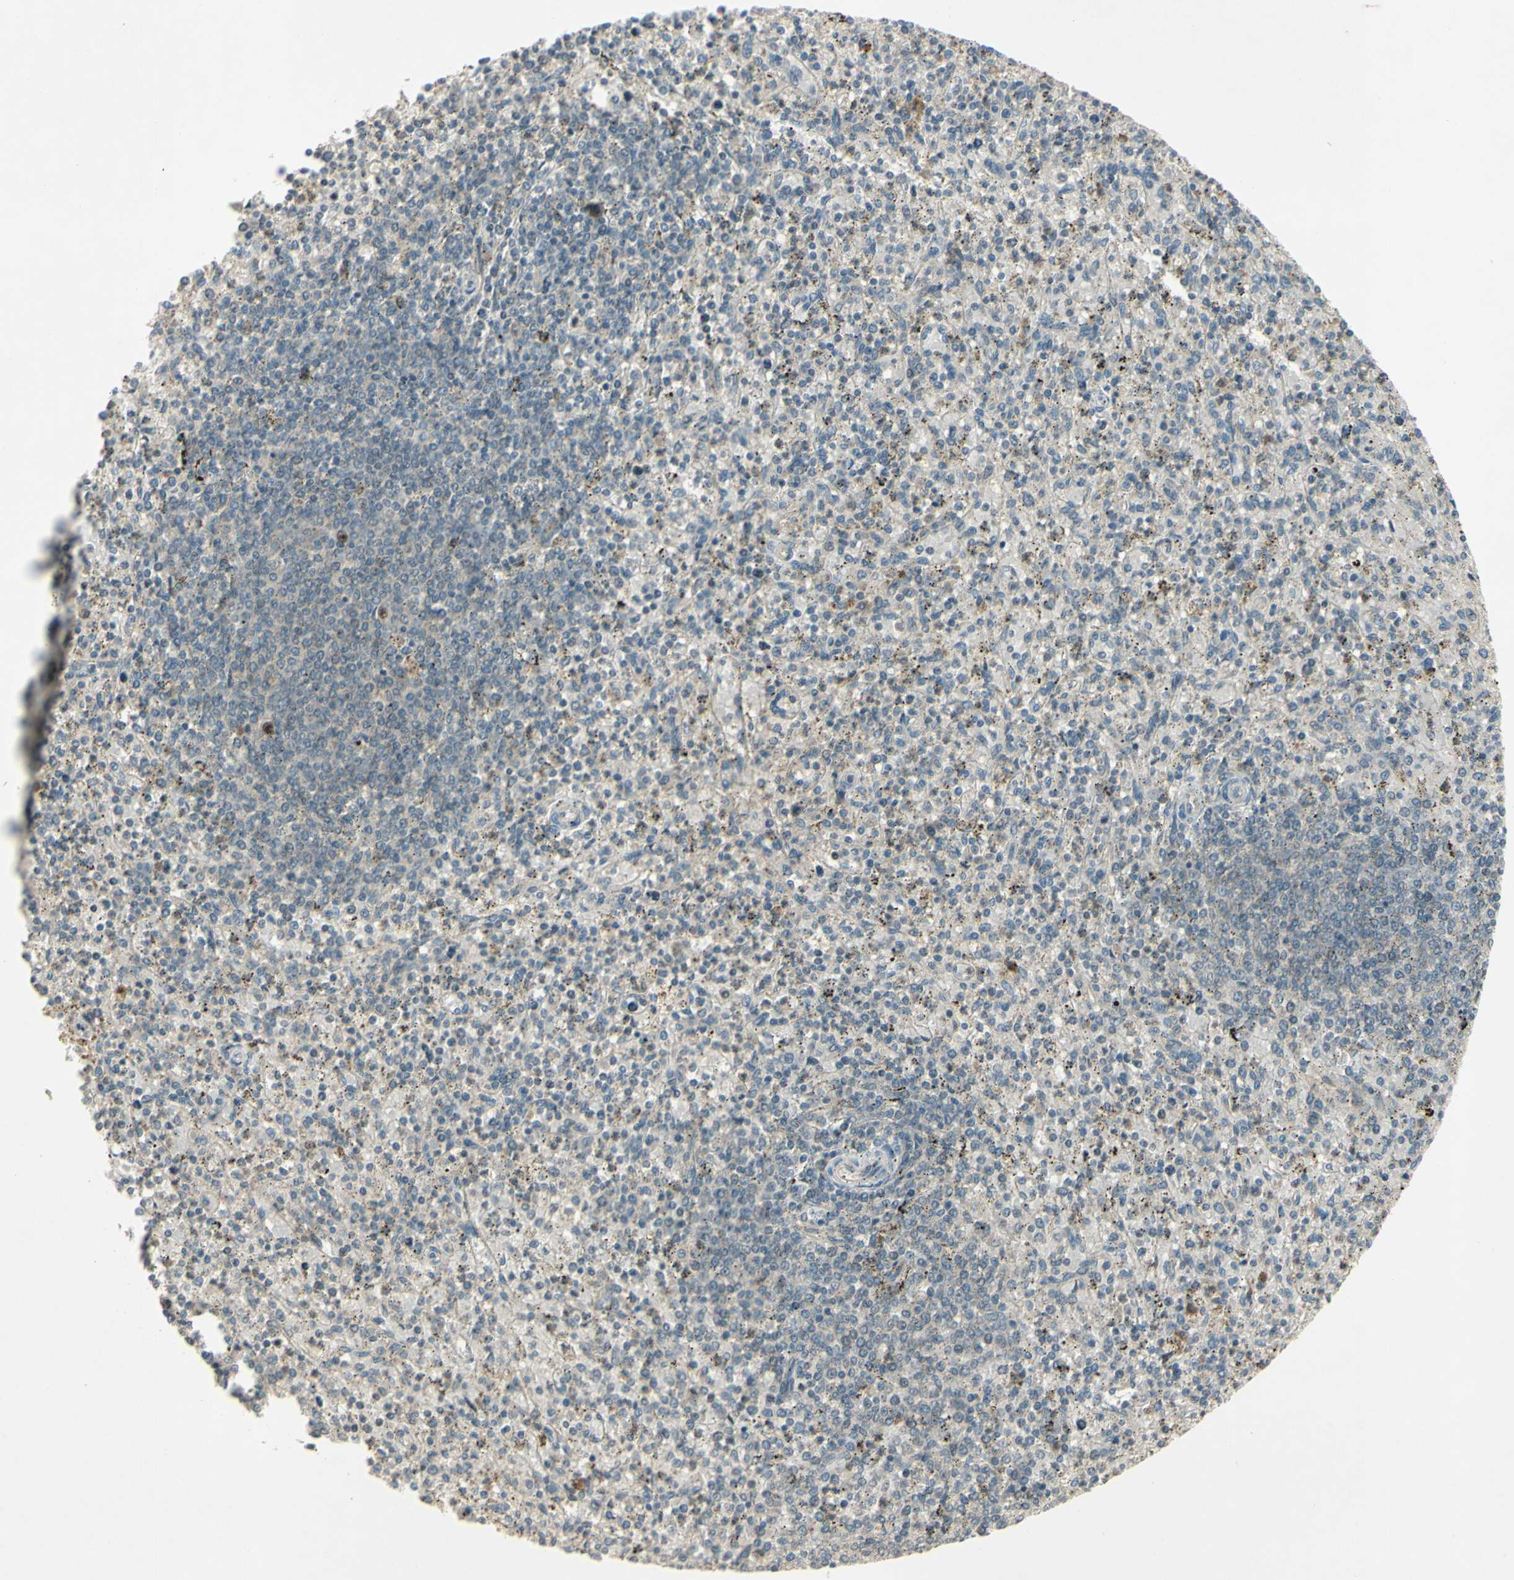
{"staining": {"intensity": "weak", "quantity": ">75%", "location": "cytoplasmic/membranous"}, "tissue": "spleen", "cell_type": "Cells in red pulp", "image_type": "normal", "snomed": [{"axis": "morphology", "description": "Normal tissue, NOS"}, {"axis": "topography", "description": "Spleen"}], "caption": "Spleen stained with DAB immunohistochemistry (IHC) reveals low levels of weak cytoplasmic/membranous positivity in about >75% of cells in red pulp. (IHC, brightfield microscopy, high magnification).", "gene": "RAD18", "patient": {"sex": "male", "age": 72}}